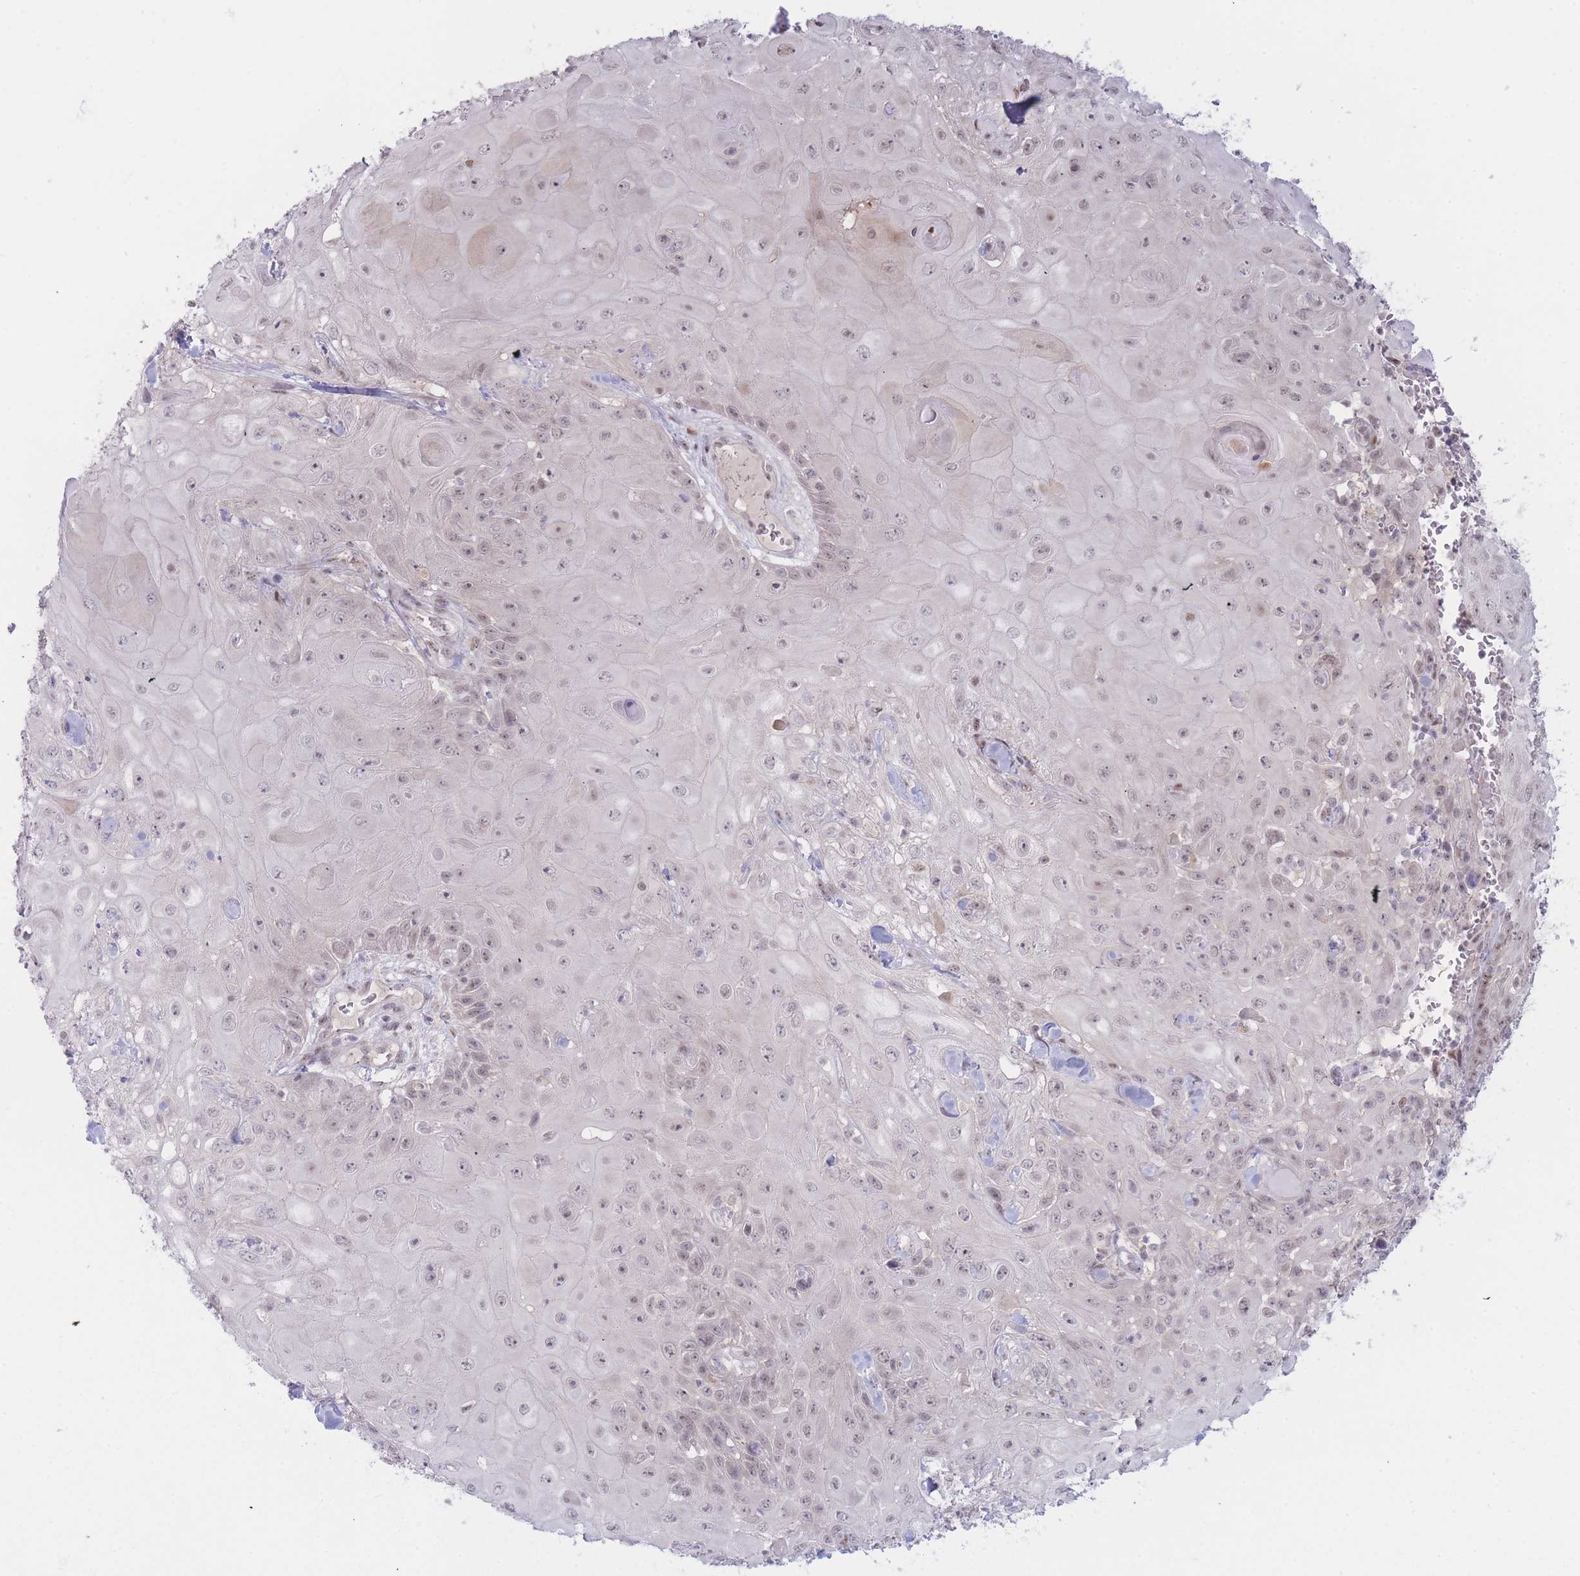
{"staining": {"intensity": "weak", "quantity": "<25%", "location": "nuclear"}, "tissue": "skin cancer", "cell_type": "Tumor cells", "image_type": "cancer", "snomed": [{"axis": "morphology", "description": "Normal tissue, NOS"}, {"axis": "morphology", "description": "Squamous cell carcinoma, NOS"}, {"axis": "topography", "description": "Skin"}, {"axis": "topography", "description": "Cartilage tissue"}], "caption": "Immunohistochemistry (IHC) of human skin cancer demonstrates no positivity in tumor cells.", "gene": "DEAF1", "patient": {"sex": "female", "age": 79}}